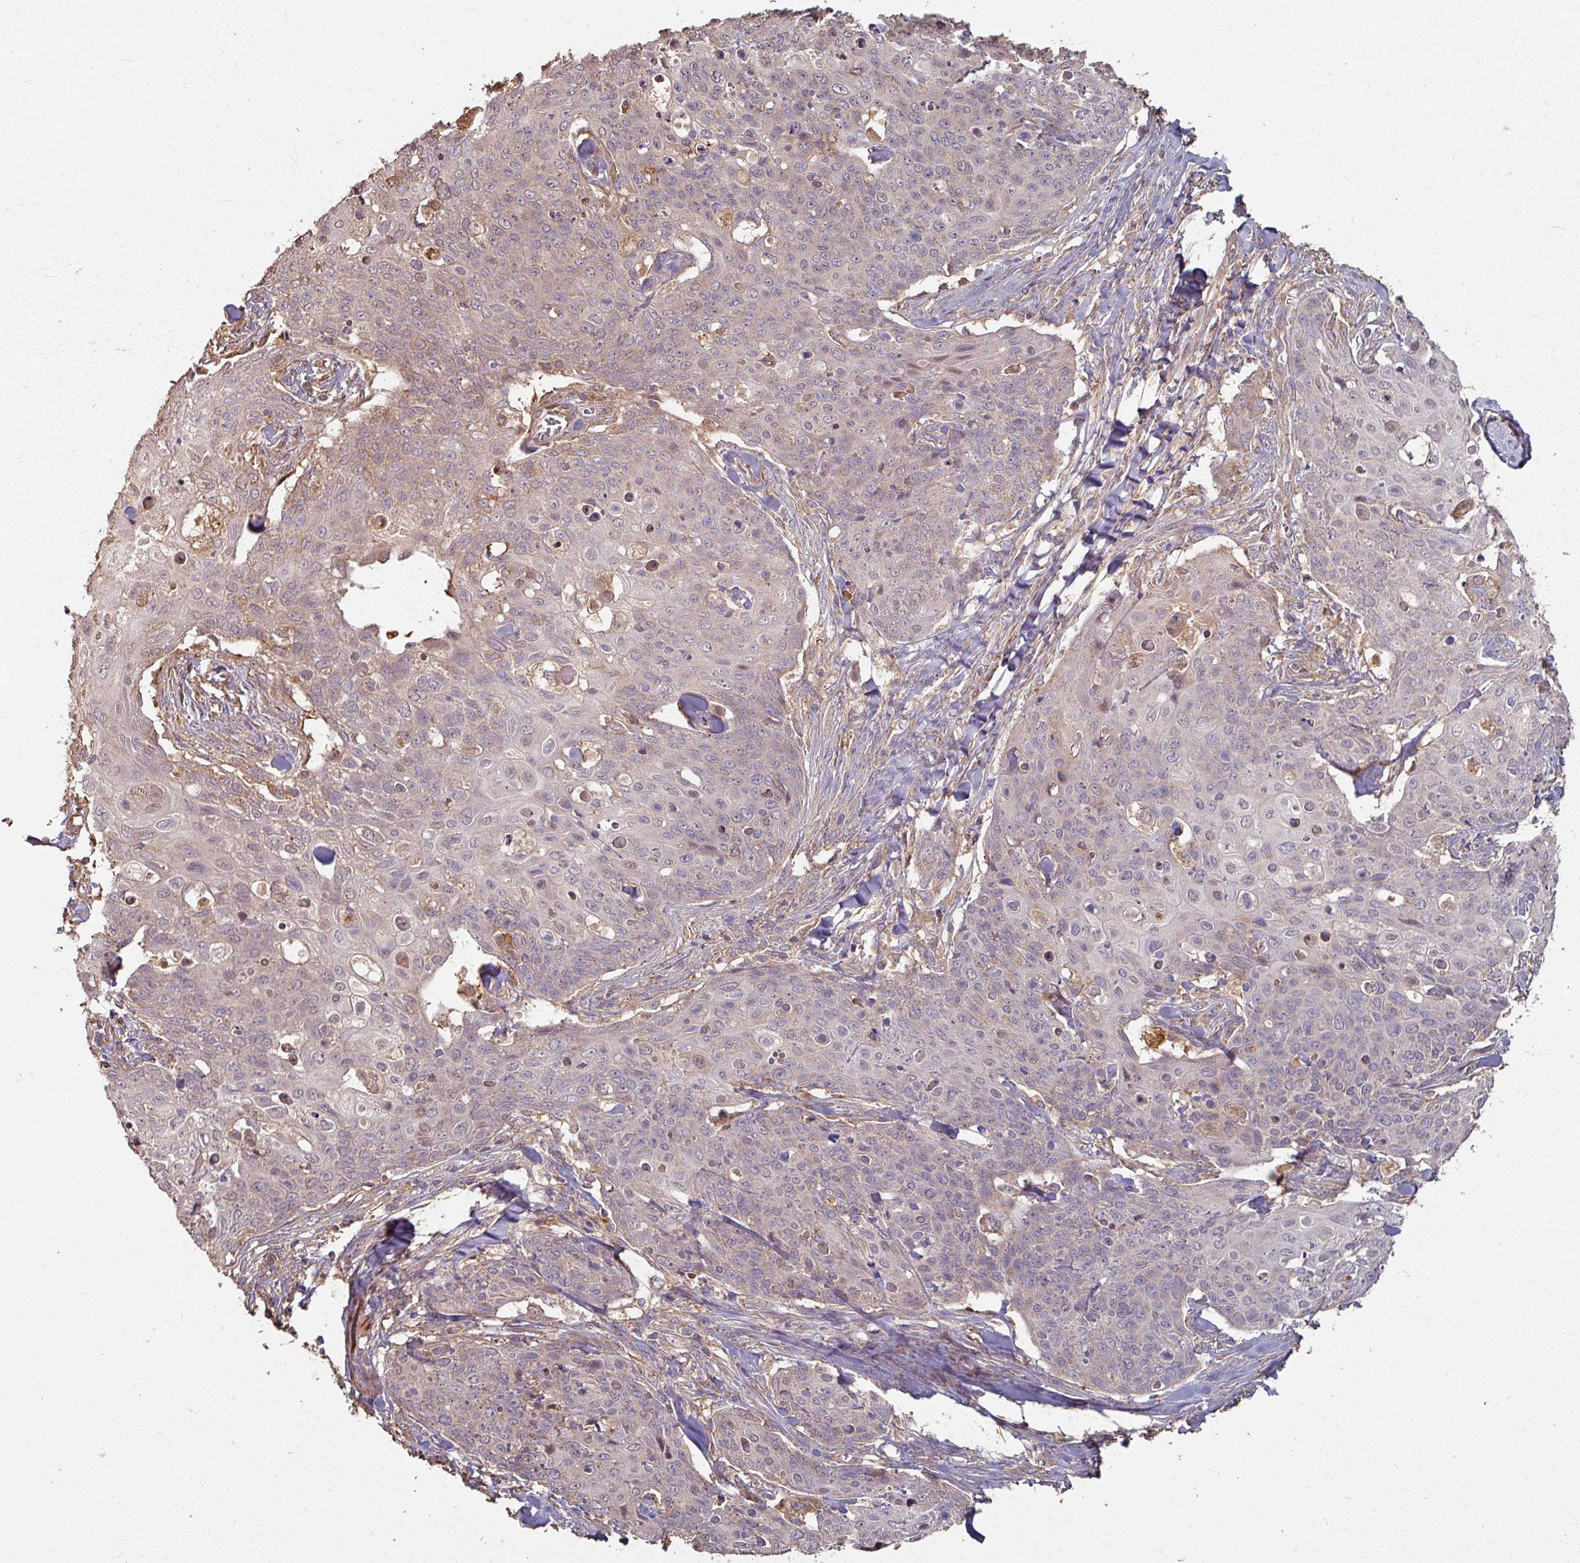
{"staining": {"intensity": "weak", "quantity": "<25%", "location": "cytoplasmic/membranous"}, "tissue": "skin cancer", "cell_type": "Tumor cells", "image_type": "cancer", "snomed": [{"axis": "morphology", "description": "Squamous cell carcinoma, NOS"}, {"axis": "topography", "description": "Skin"}, {"axis": "topography", "description": "Vulva"}], "caption": "The IHC image has no significant expression in tumor cells of squamous cell carcinoma (skin) tissue.", "gene": "CCDC68", "patient": {"sex": "female", "age": 85}}